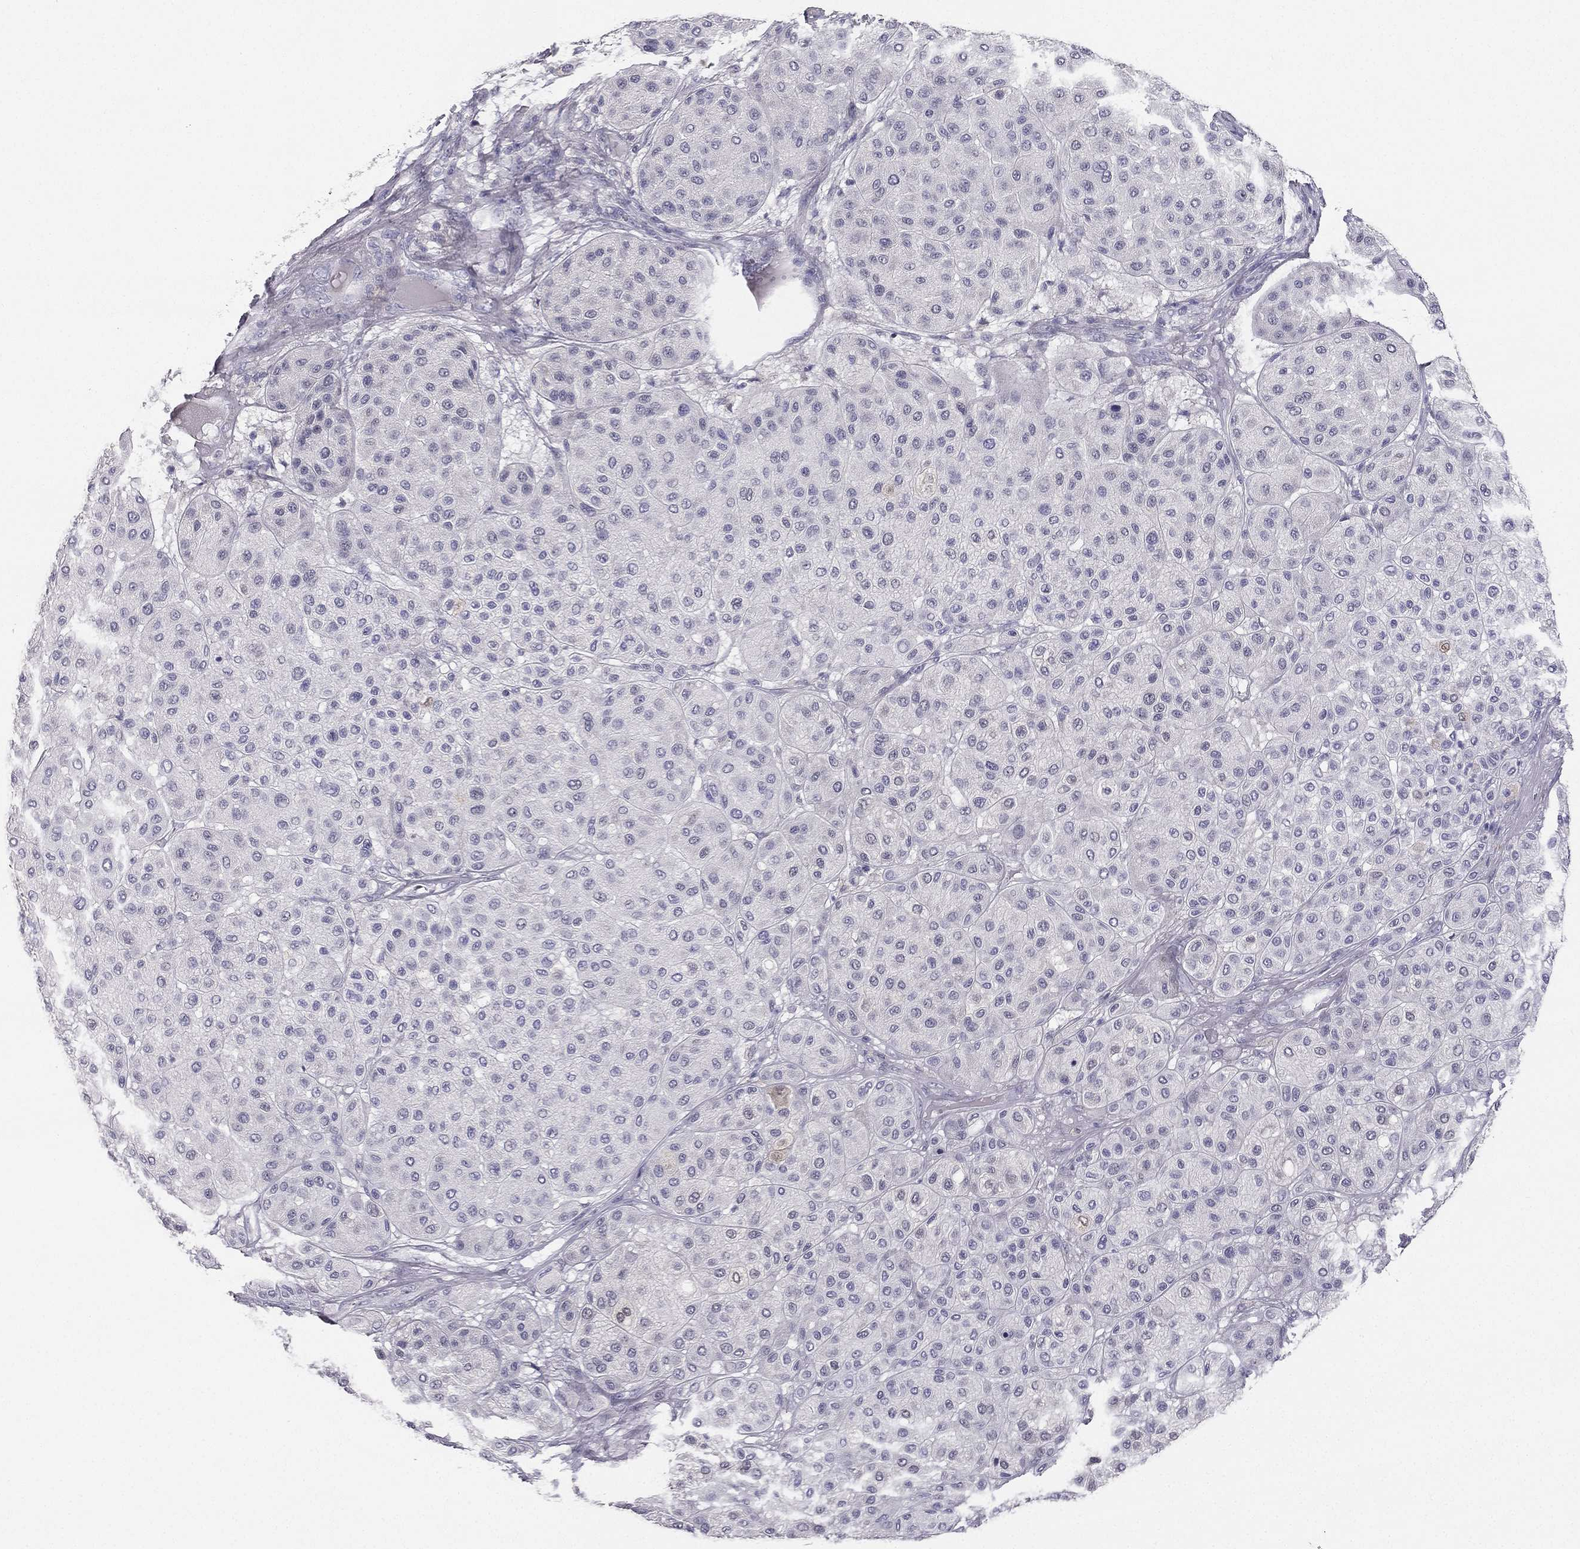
{"staining": {"intensity": "negative", "quantity": "none", "location": "none"}, "tissue": "melanoma", "cell_type": "Tumor cells", "image_type": "cancer", "snomed": [{"axis": "morphology", "description": "Malignant melanoma, Metastatic site"}, {"axis": "topography", "description": "Smooth muscle"}], "caption": "A photomicrograph of human malignant melanoma (metastatic site) is negative for staining in tumor cells.", "gene": "CALB2", "patient": {"sex": "male", "age": 41}}